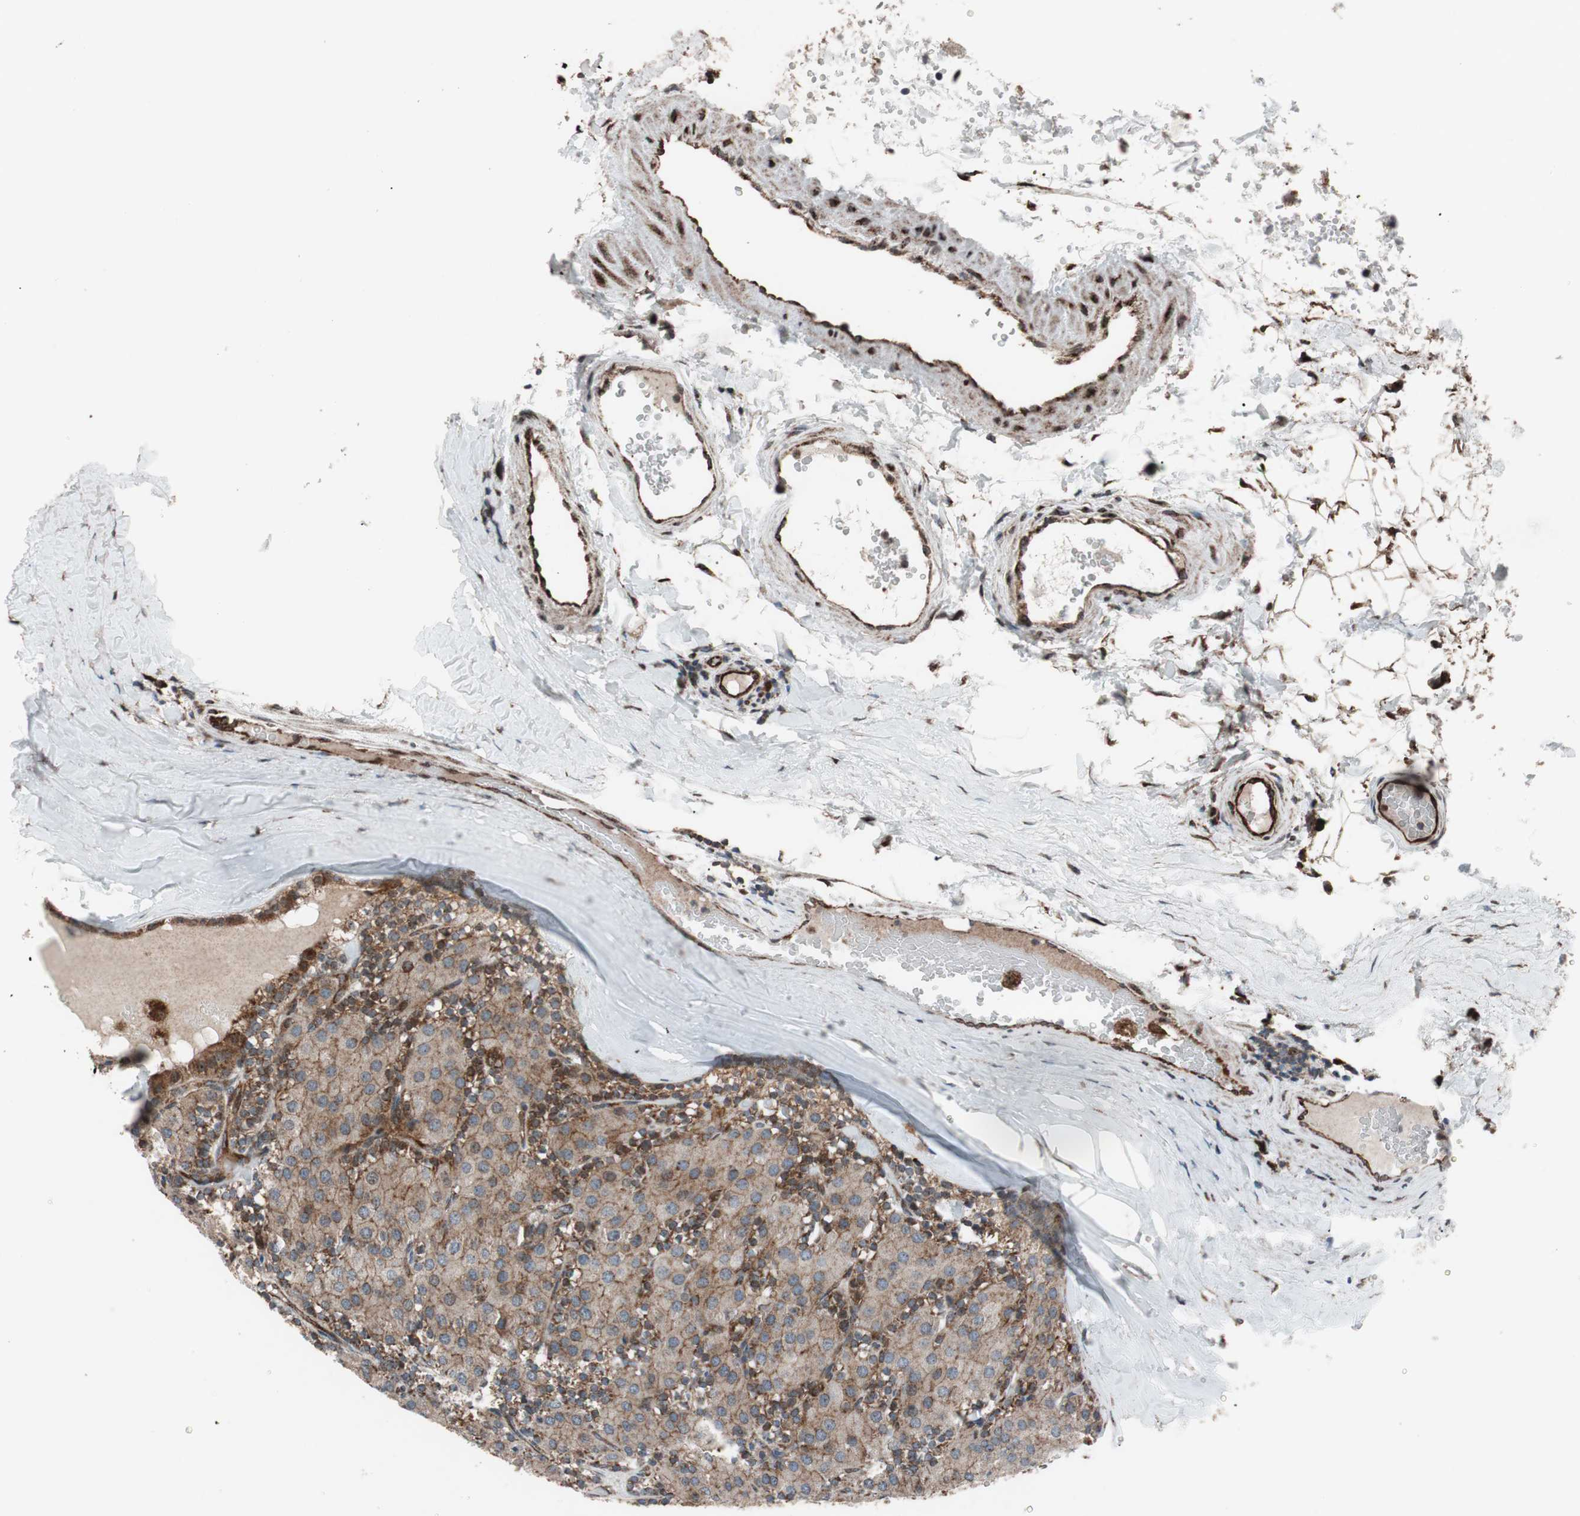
{"staining": {"intensity": "moderate", "quantity": ">75%", "location": "cytoplasmic/membranous"}, "tissue": "parathyroid gland", "cell_type": "Glandular cells", "image_type": "normal", "snomed": [{"axis": "morphology", "description": "Normal tissue, NOS"}, {"axis": "morphology", "description": "Adenoma, NOS"}, {"axis": "topography", "description": "Parathyroid gland"}], "caption": "The image displays staining of normal parathyroid gland, revealing moderate cytoplasmic/membranous protein expression (brown color) within glandular cells. The staining was performed using DAB to visualize the protein expression in brown, while the nuclei were stained in blue with hematoxylin (Magnification: 20x).", "gene": "CCL14", "patient": {"sex": "female", "age": 86}}